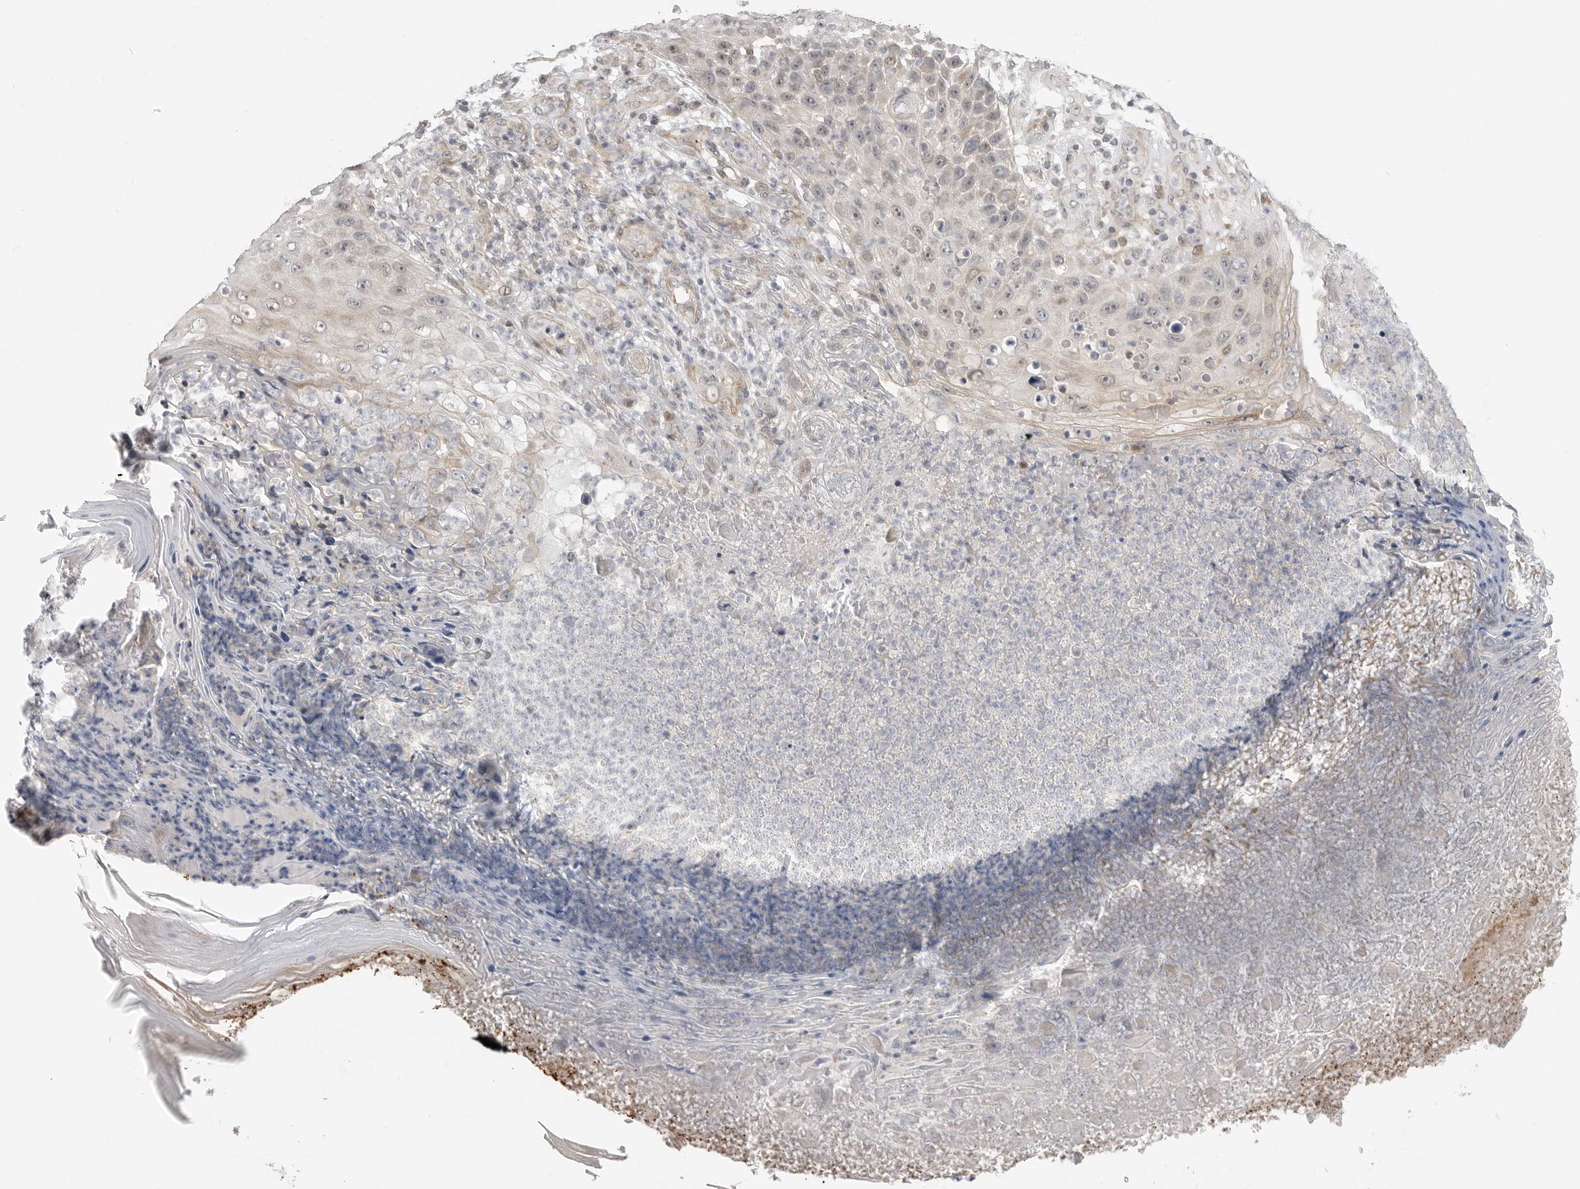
{"staining": {"intensity": "moderate", "quantity": "<25%", "location": "cytoplasmic/membranous"}, "tissue": "skin cancer", "cell_type": "Tumor cells", "image_type": "cancer", "snomed": [{"axis": "morphology", "description": "Squamous cell carcinoma, NOS"}, {"axis": "topography", "description": "Skin"}], "caption": "The photomicrograph demonstrates staining of skin squamous cell carcinoma, revealing moderate cytoplasmic/membranous protein staining (brown color) within tumor cells. (brown staining indicates protein expression, while blue staining denotes nuclei).", "gene": "GGT6", "patient": {"sex": "female", "age": 88}}